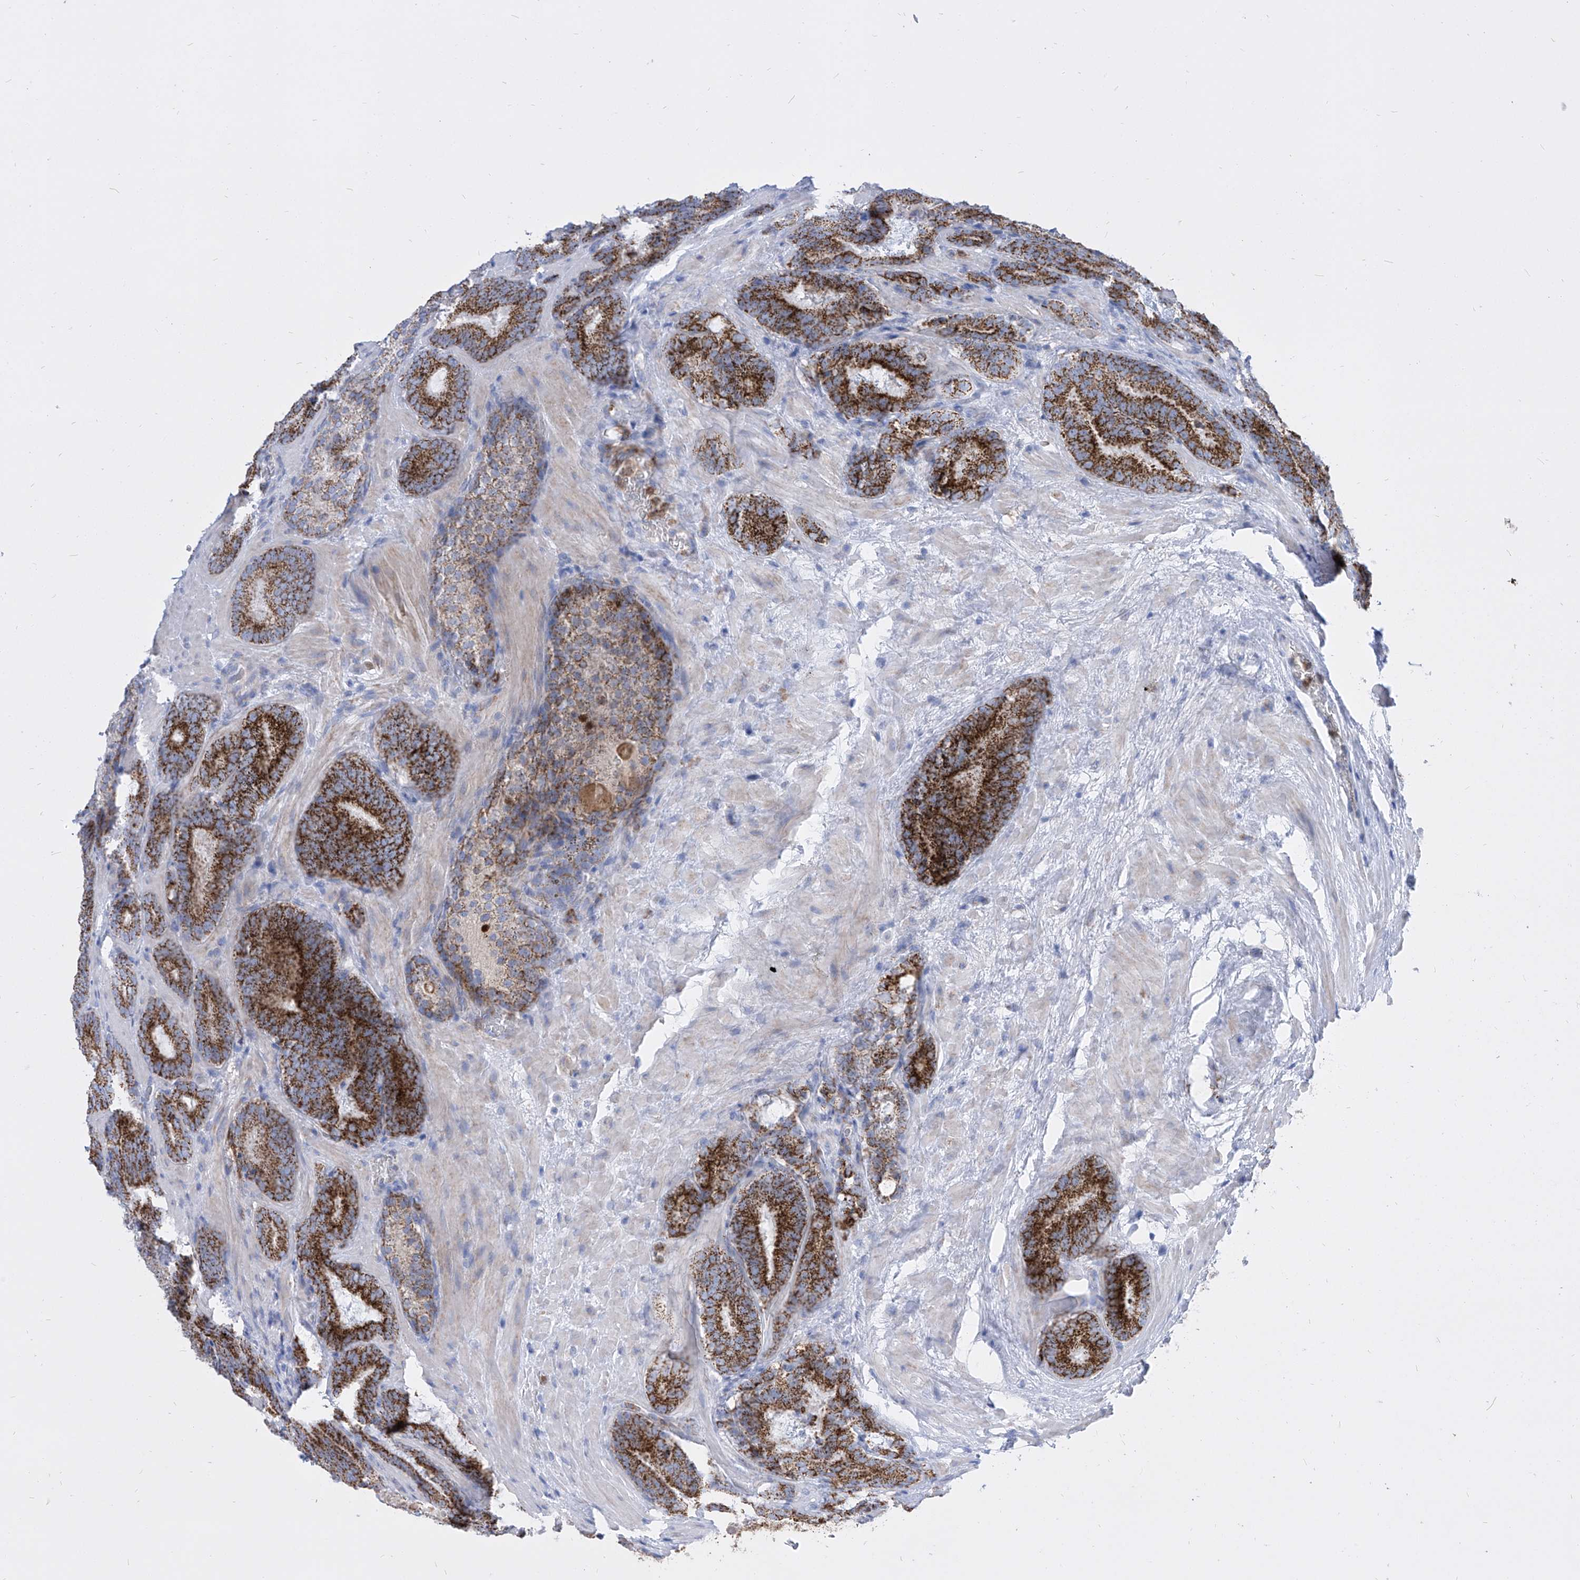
{"staining": {"intensity": "strong", "quantity": ">75%", "location": "cytoplasmic/membranous"}, "tissue": "prostate cancer", "cell_type": "Tumor cells", "image_type": "cancer", "snomed": [{"axis": "morphology", "description": "Adenocarcinoma, High grade"}, {"axis": "topography", "description": "Prostate"}], "caption": "Prostate cancer (adenocarcinoma (high-grade)) tissue displays strong cytoplasmic/membranous expression in about >75% of tumor cells, visualized by immunohistochemistry.", "gene": "COQ3", "patient": {"sex": "male", "age": 66}}